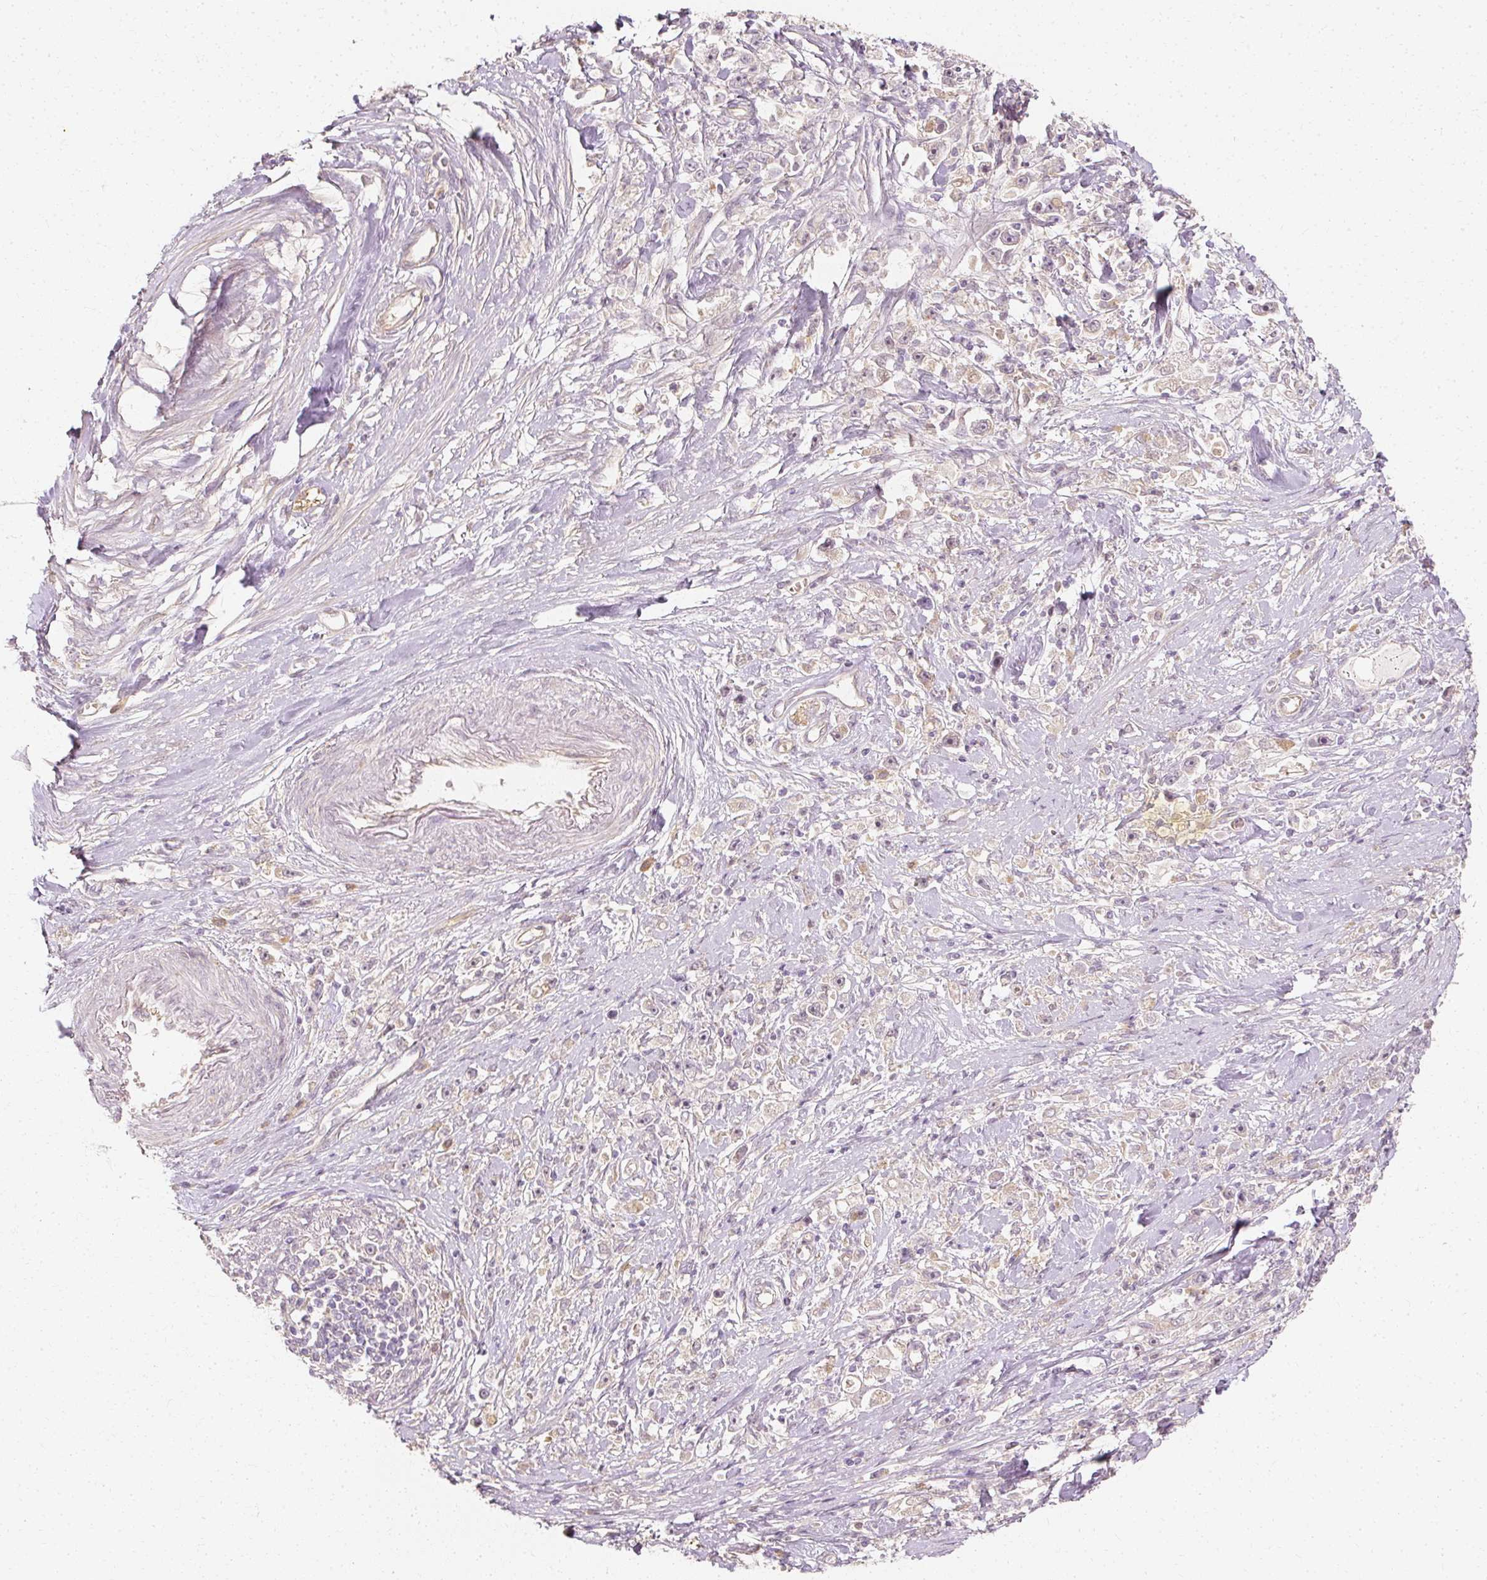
{"staining": {"intensity": "negative", "quantity": "none", "location": "none"}, "tissue": "stomach cancer", "cell_type": "Tumor cells", "image_type": "cancer", "snomed": [{"axis": "morphology", "description": "Adenocarcinoma, NOS"}, {"axis": "topography", "description": "Stomach"}], "caption": "Tumor cells are negative for protein expression in human adenocarcinoma (stomach).", "gene": "GNAQ", "patient": {"sex": "female", "age": 59}}